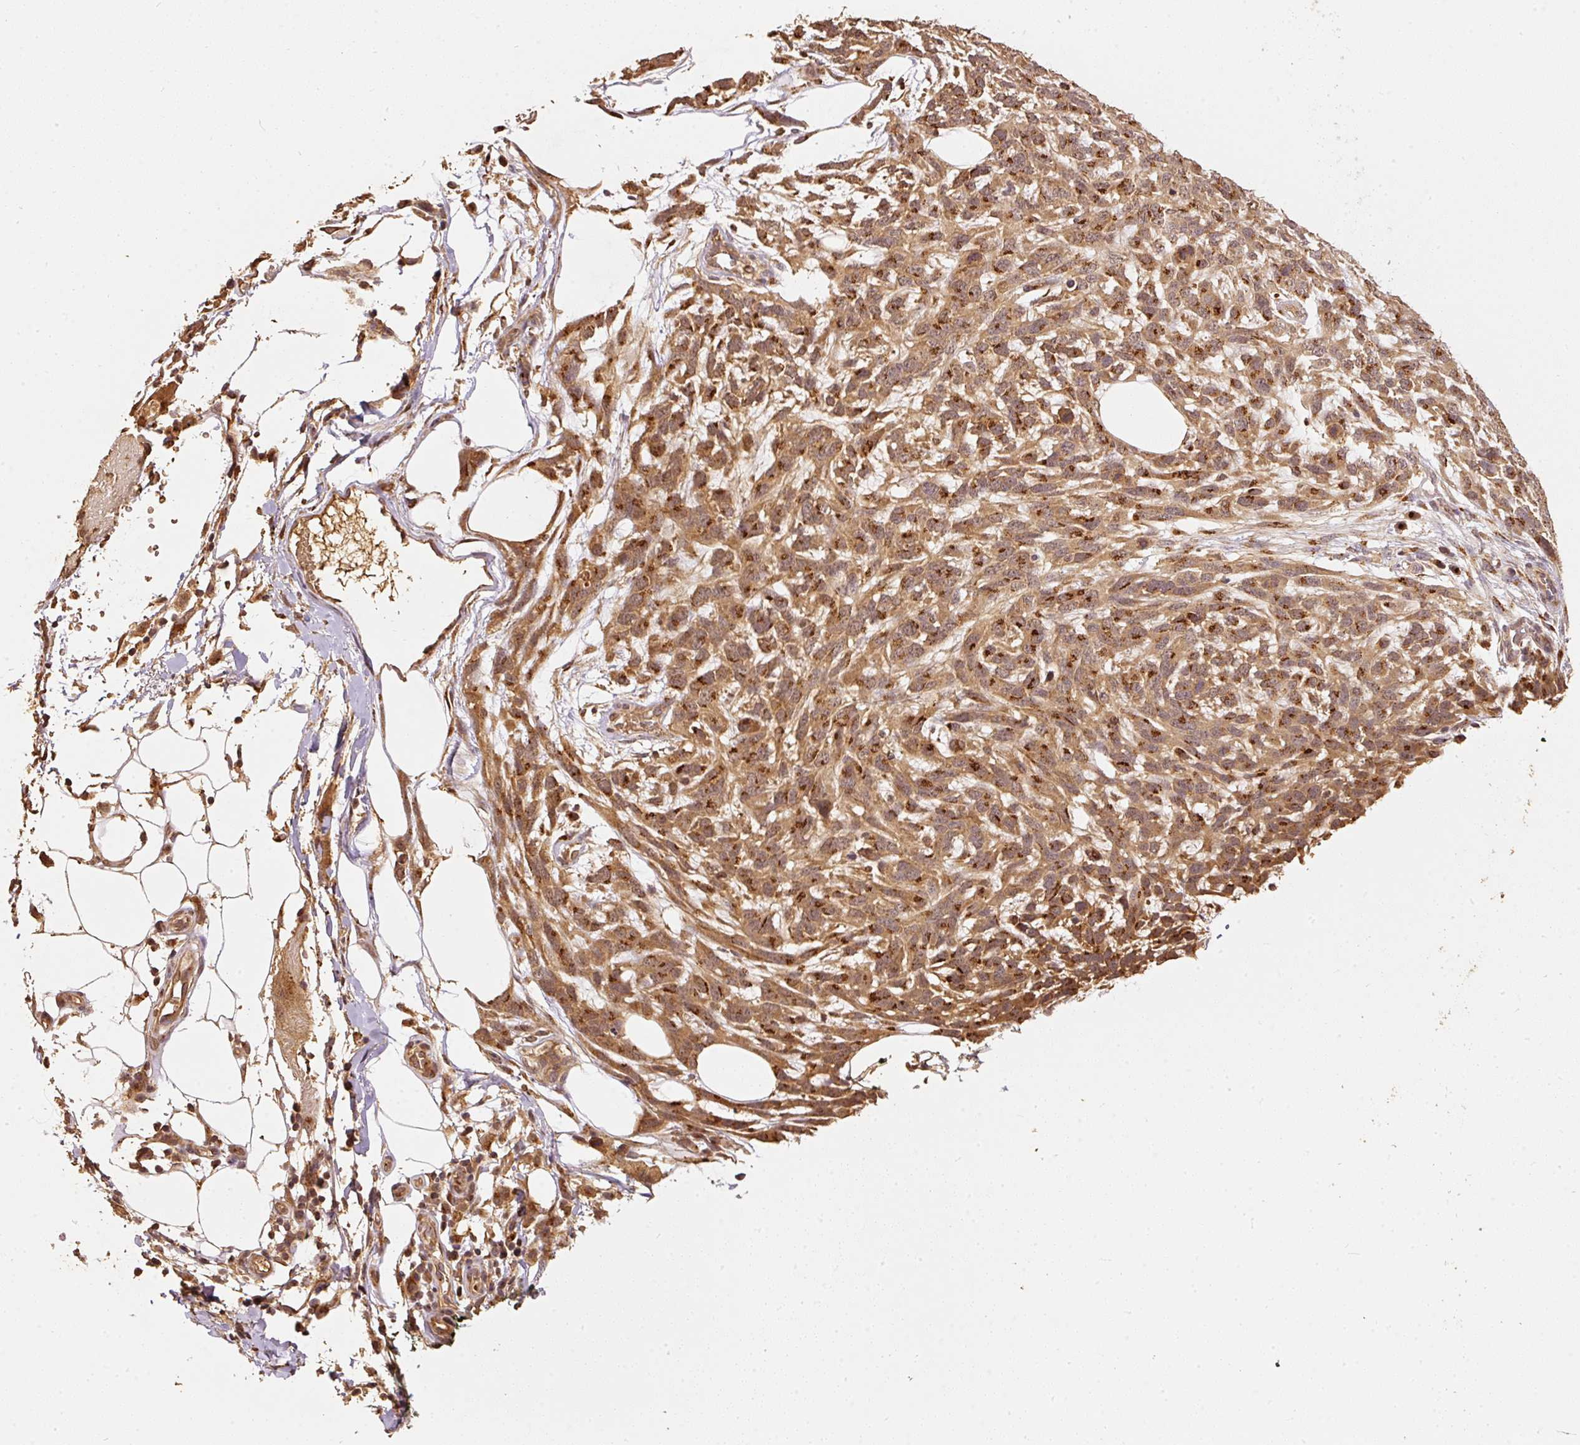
{"staining": {"intensity": "strong", "quantity": ">75%", "location": "cytoplasmic/membranous"}, "tissue": "melanoma", "cell_type": "Tumor cells", "image_type": "cancer", "snomed": [{"axis": "morphology", "description": "Normal morphology"}, {"axis": "morphology", "description": "Malignant melanoma, NOS"}, {"axis": "topography", "description": "Skin"}], "caption": "Malignant melanoma was stained to show a protein in brown. There is high levels of strong cytoplasmic/membranous staining in approximately >75% of tumor cells.", "gene": "FUT8", "patient": {"sex": "female", "age": 72}}